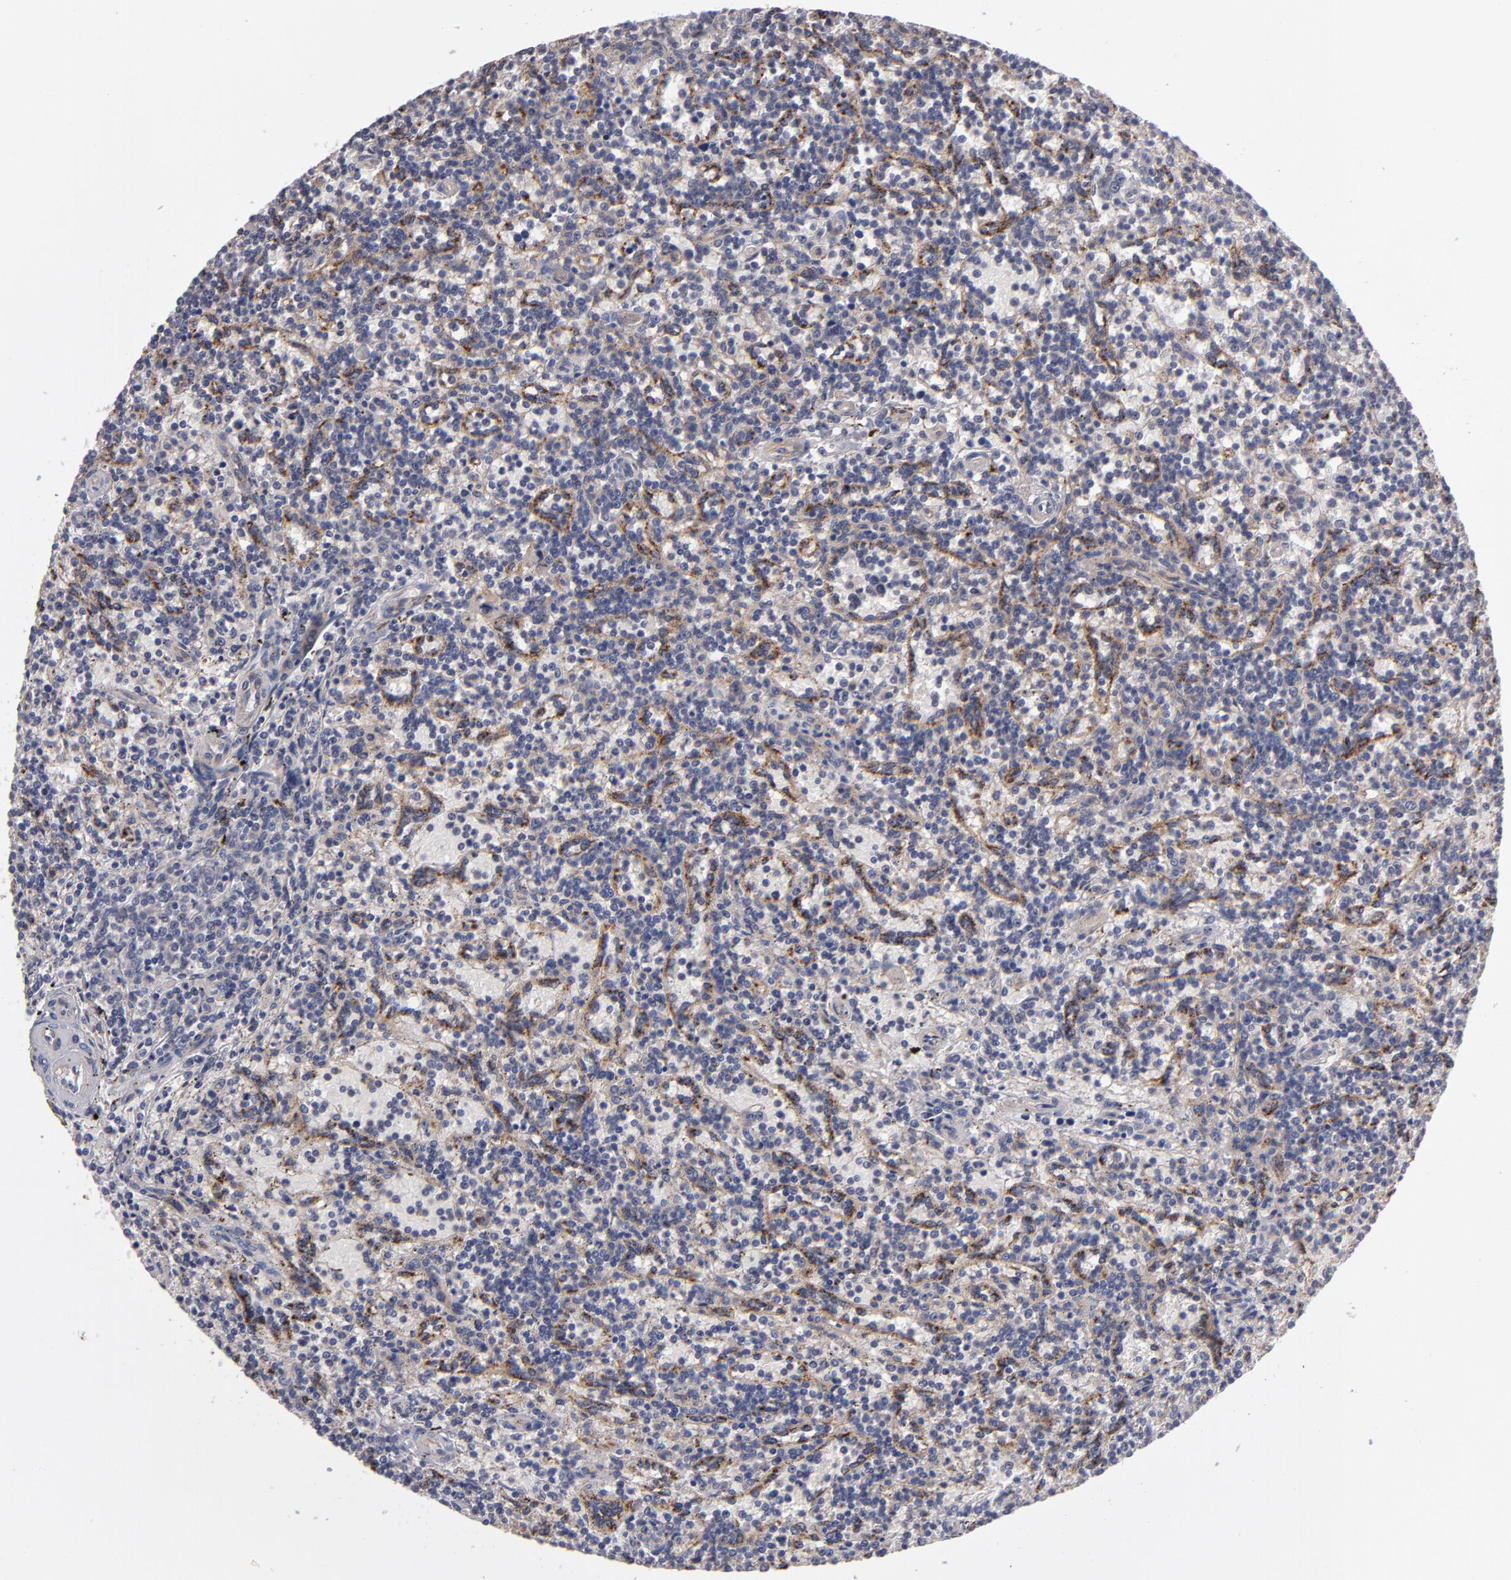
{"staining": {"intensity": "weak", "quantity": "<25%", "location": "cytoplasmic/membranous"}, "tissue": "lymphoma", "cell_type": "Tumor cells", "image_type": "cancer", "snomed": [{"axis": "morphology", "description": "Malignant lymphoma, non-Hodgkin's type, Low grade"}, {"axis": "topography", "description": "Spleen"}], "caption": "Lymphoma stained for a protein using IHC displays no staining tumor cells.", "gene": "CTSO", "patient": {"sex": "male", "age": 73}}